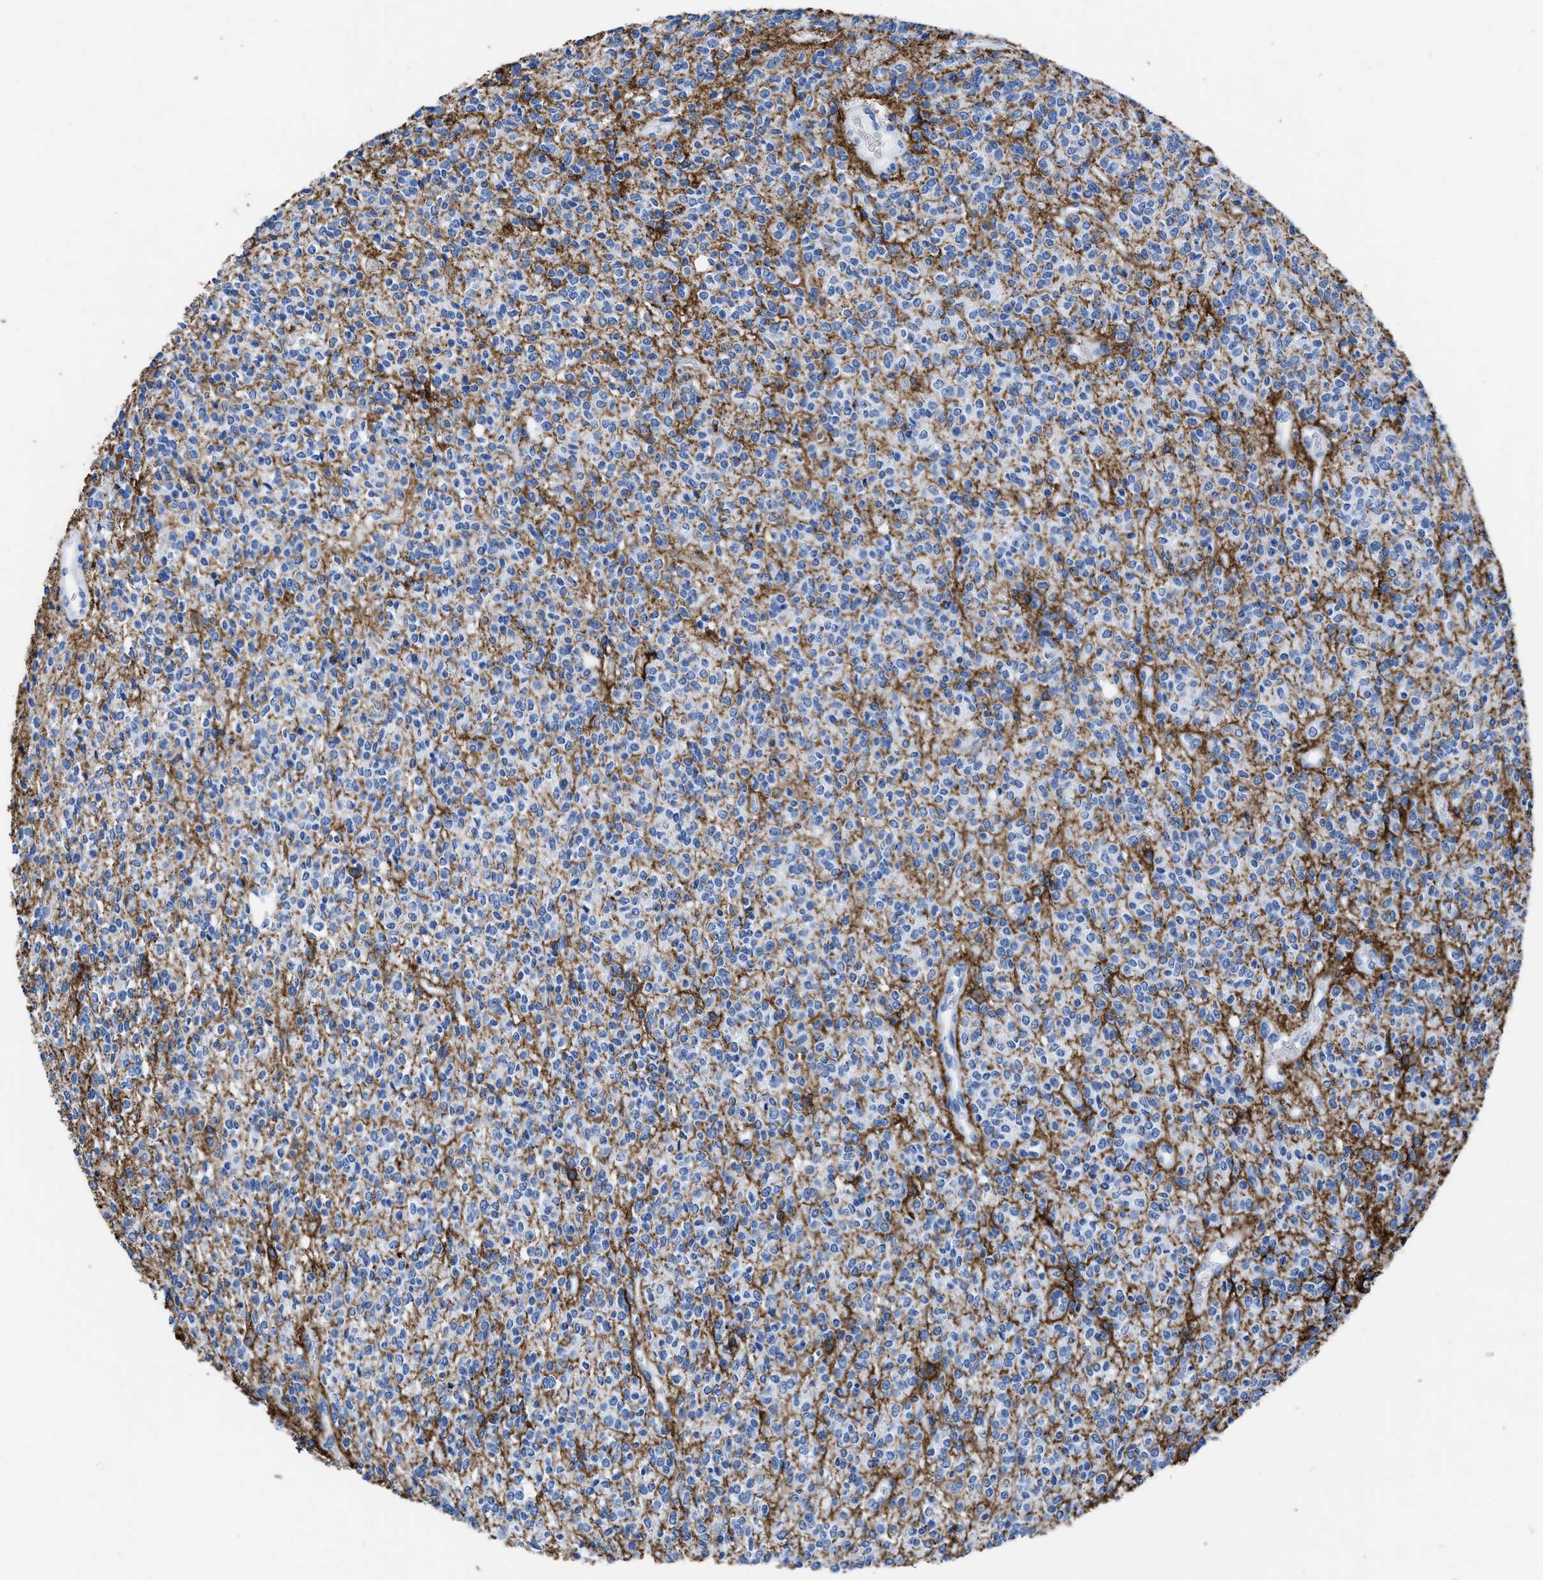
{"staining": {"intensity": "negative", "quantity": "none", "location": "none"}, "tissue": "glioma", "cell_type": "Tumor cells", "image_type": "cancer", "snomed": [{"axis": "morphology", "description": "Glioma, malignant, High grade"}, {"axis": "topography", "description": "Brain"}], "caption": "This is an IHC photomicrograph of human malignant high-grade glioma. There is no positivity in tumor cells.", "gene": "AQP1", "patient": {"sex": "male", "age": 34}}